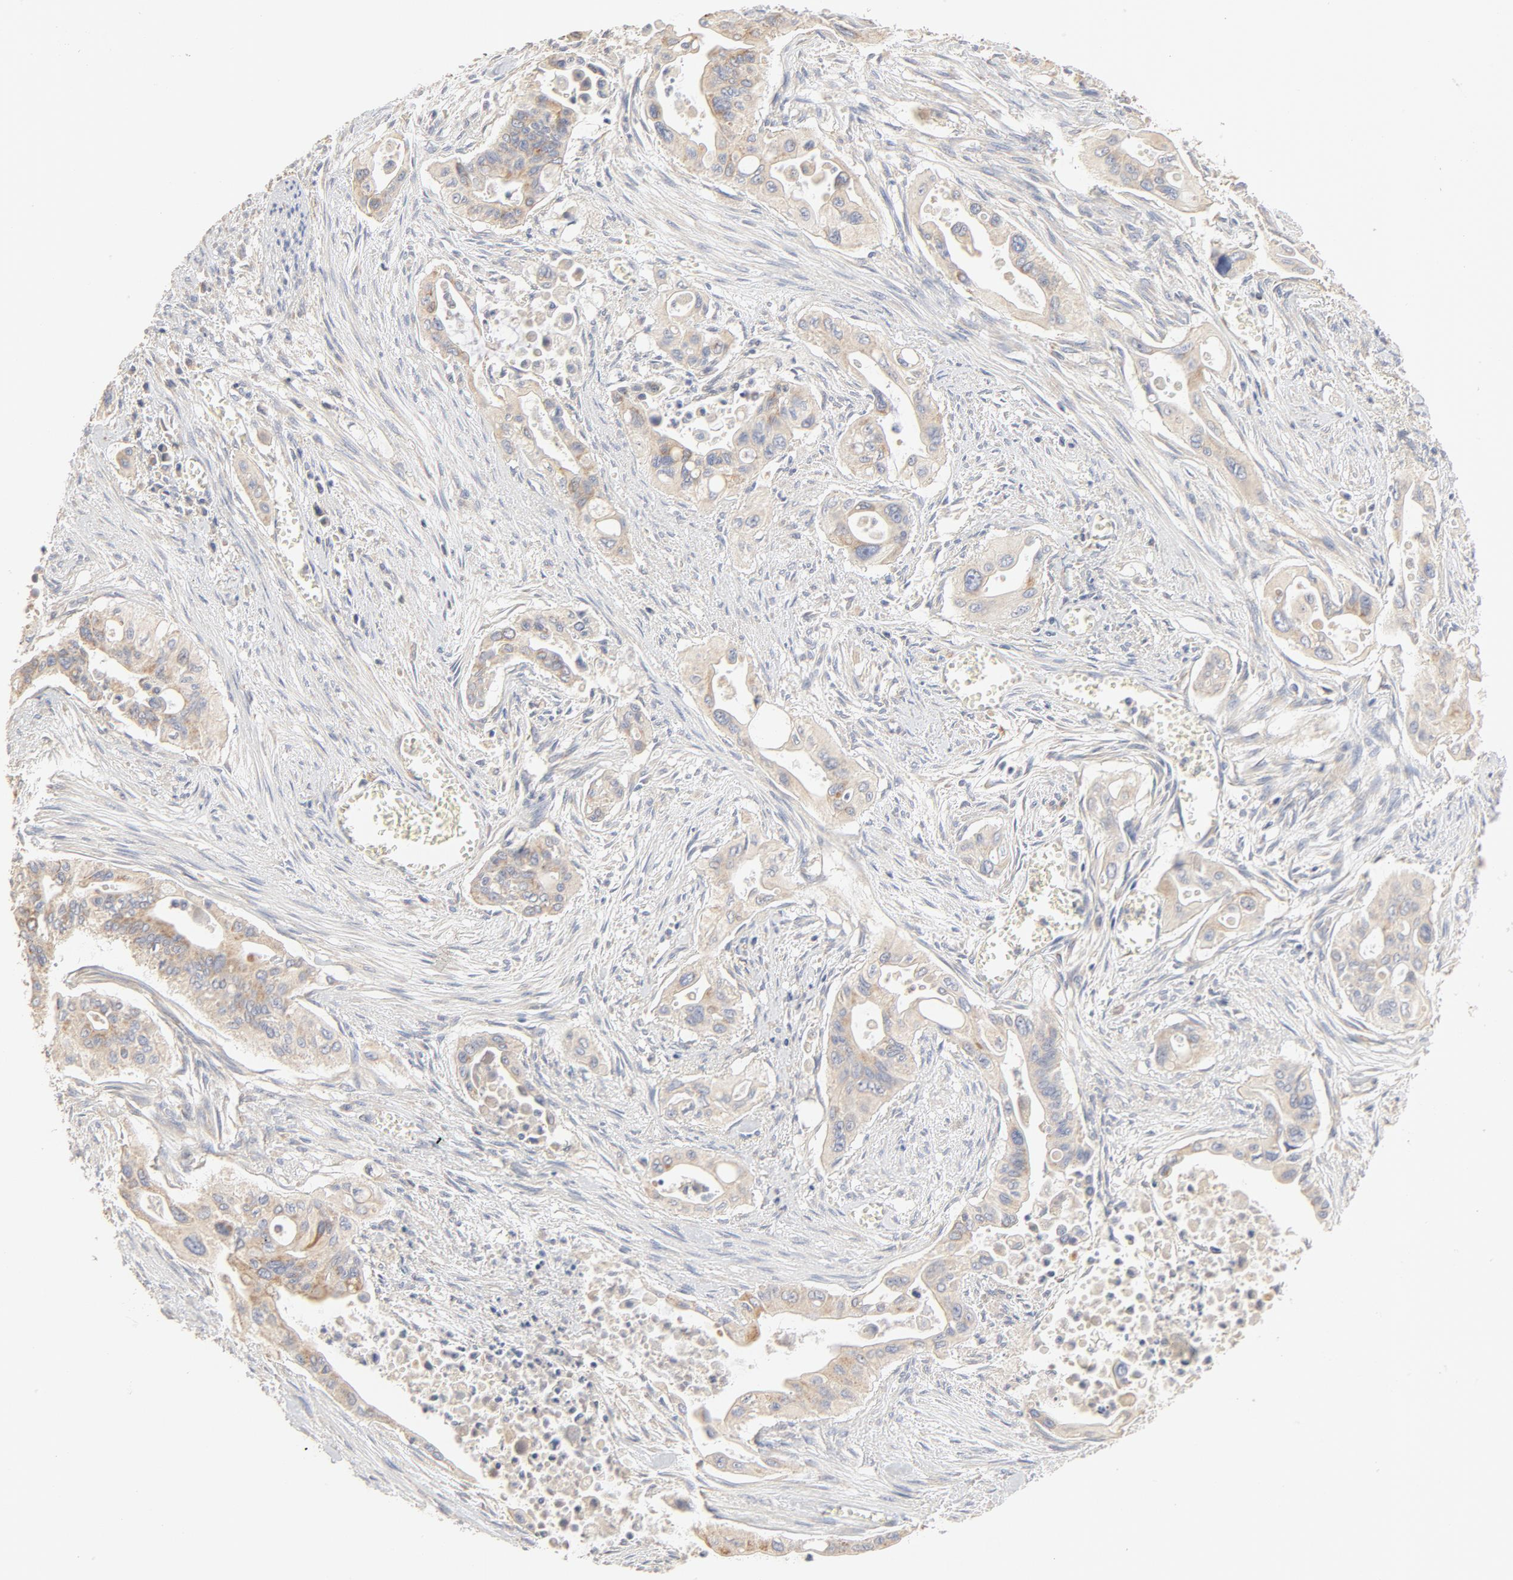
{"staining": {"intensity": "weak", "quantity": "<25%", "location": "cytoplasmic/membranous"}, "tissue": "pancreatic cancer", "cell_type": "Tumor cells", "image_type": "cancer", "snomed": [{"axis": "morphology", "description": "Adenocarcinoma, NOS"}, {"axis": "topography", "description": "Pancreas"}], "caption": "Immunohistochemical staining of pancreatic adenocarcinoma displays no significant expression in tumor cells. (DAB (3,3'-diaminobenzidine) immunohistochemistry visualized using brightfield microscopy, high magnification).", "gene": "FCGBP", "patient": {"sex": "male", "age": 77}}